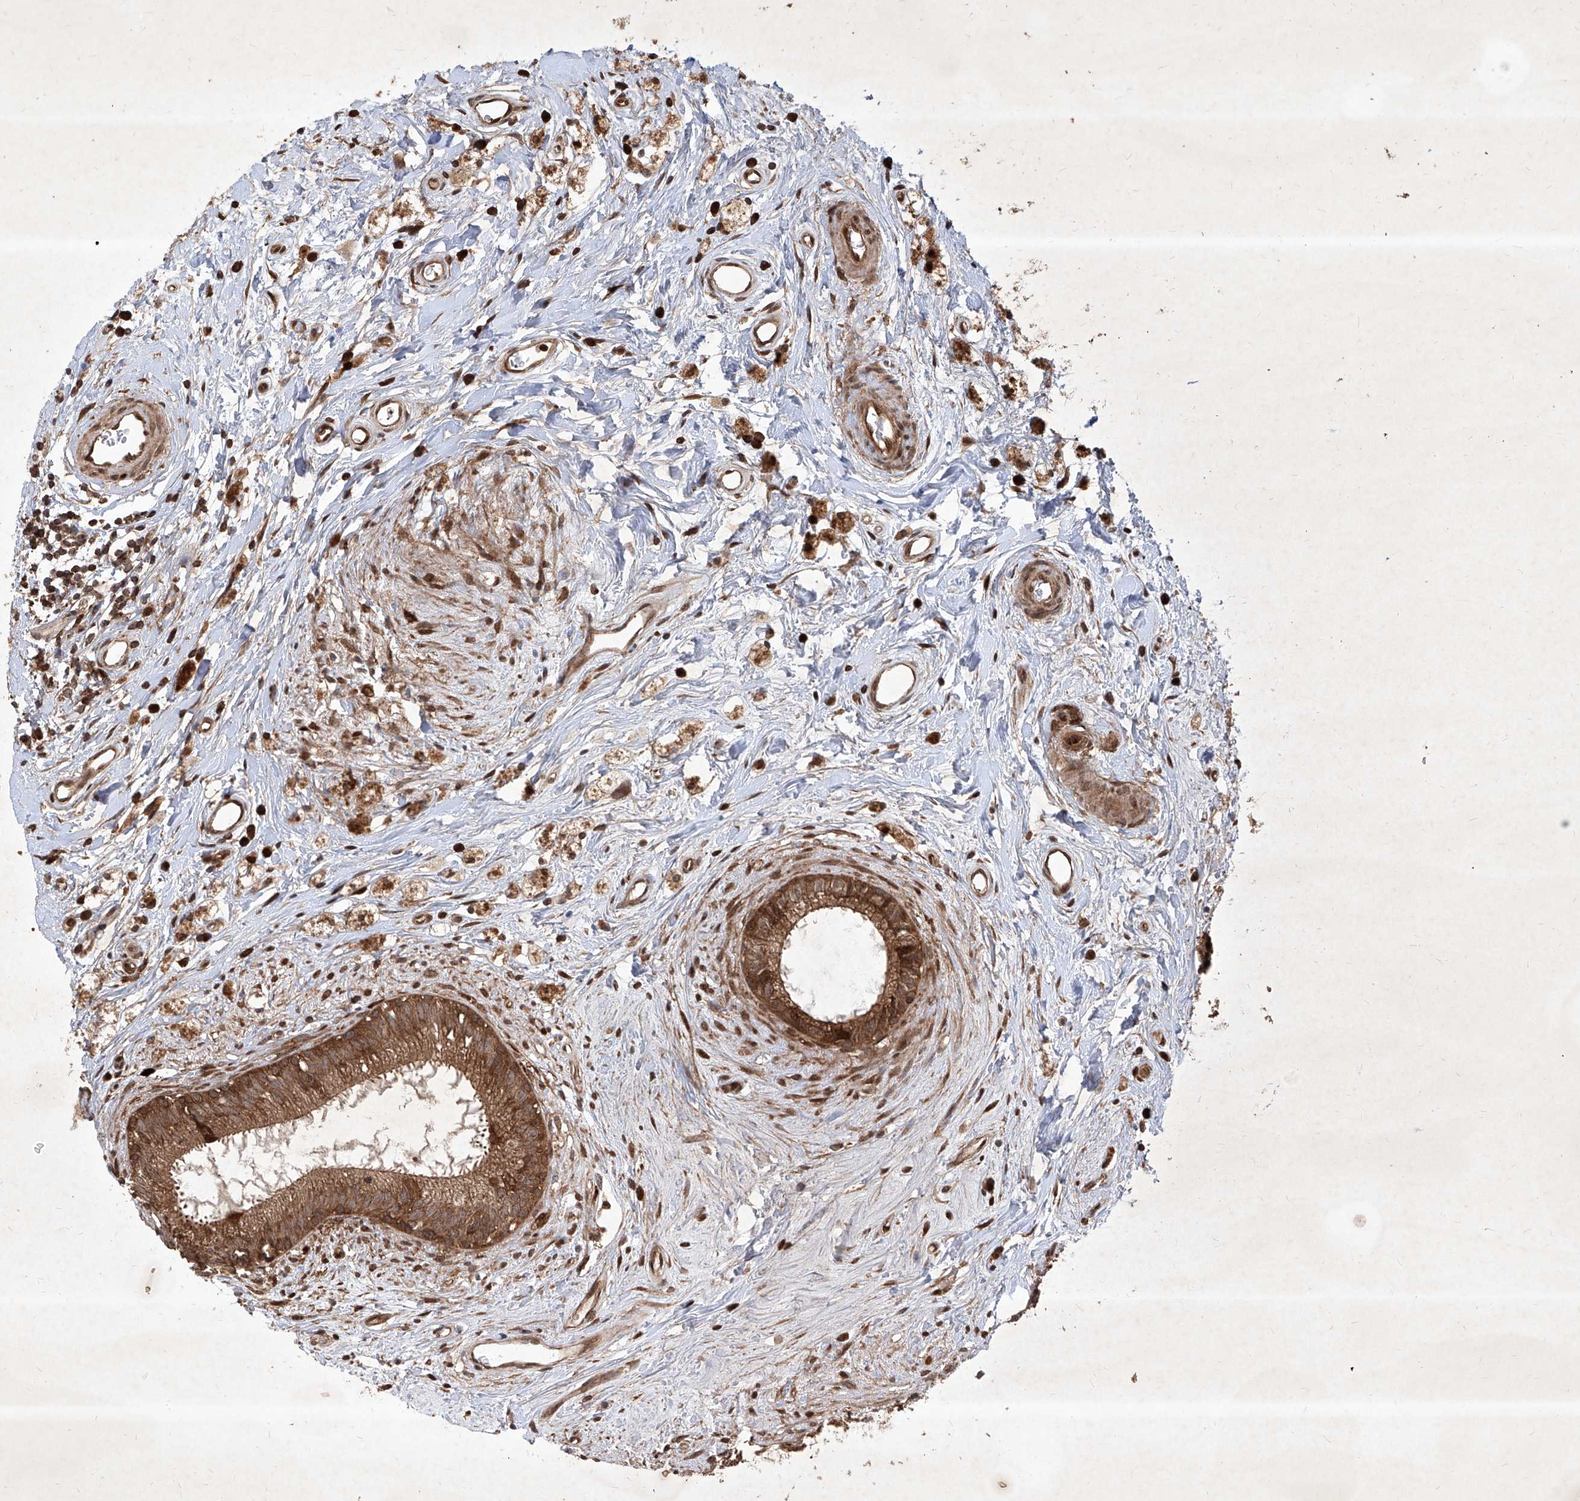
{"staining": {"intensity": "strong", "quantity": ">75%", "location": "cytoplasmic/membranous,nuclear"}, "tissue": "epididymis", "cell_type": "Glandular cells", "image_type": "normal", "snomed": [{"axis": "morphology", "description": "Normal tissue, NOS"}, {"axis": "topography", "description": "Epididymis"}], "caption": "Immunohistochemistry (DAB (3,3'-diaminobenzidine)) staining of normal human epididymis shows strong cytoplasmic/membranous,nuclear protein positivity in about >75% of glandular cells.", "gene": "MAGED2", "patient": {"sex": "male", "age": 80}}